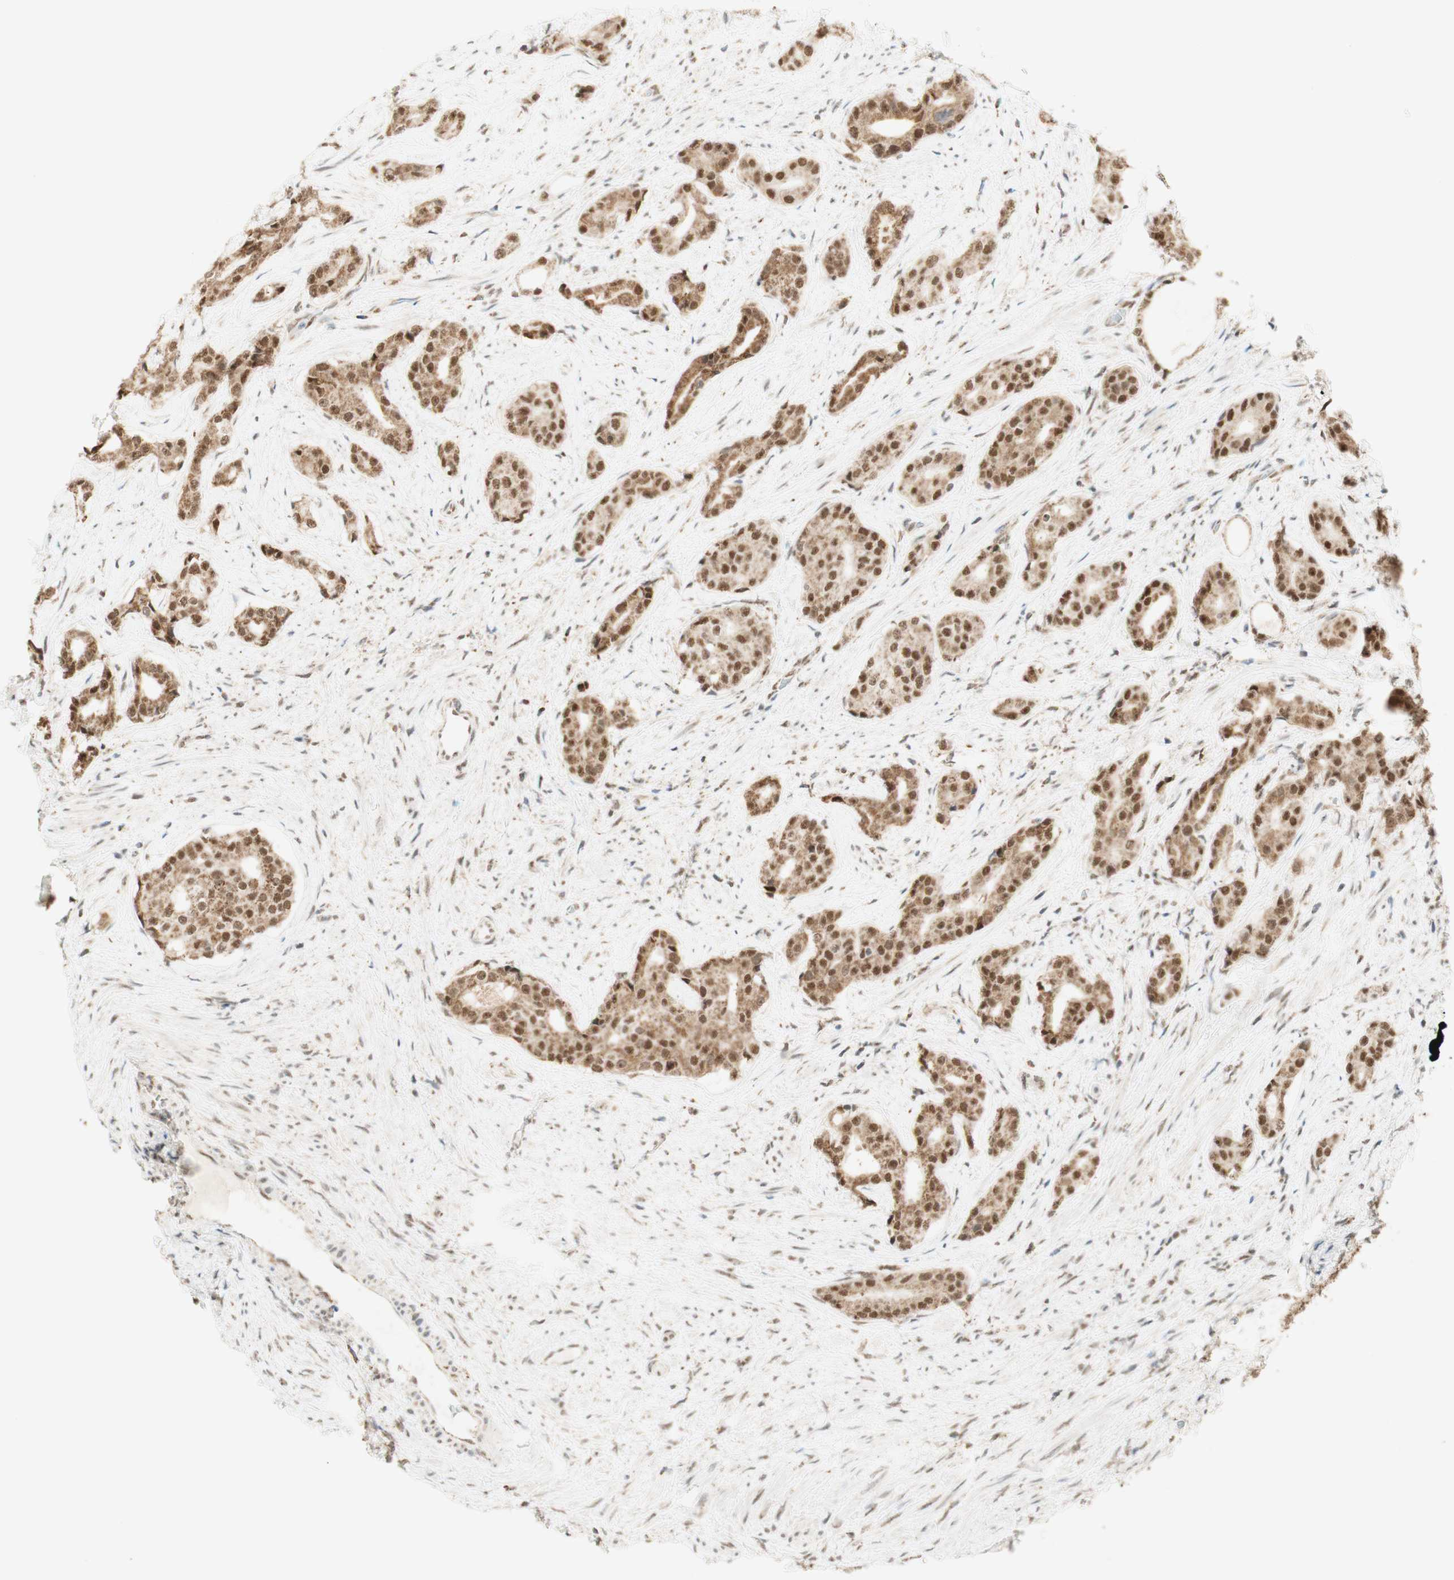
{"staining": {"intensity": "strong", "quantity": ">75%", "location": "cytoplasmic/membranous,nuclear"}, "tissue": "prostate cancer", "cell_type": "Tumor cells", "image_type": "cancer", "snomed": [{"axis": "morphology", "description": "Adenocarcinoma, High grade"}, {"axis": "topography", "description": "Prostate"}], "caption": "Prostate cancer (adenocarcinoma (high-grade)) was stained to show a protein in brown. There is high levels of strong cytoplasmic/membranous and nuclear staining in approximately >75% of tumor cells.", "gene": "ZNF782", "patient": {"sex": "male", "age": 71}}